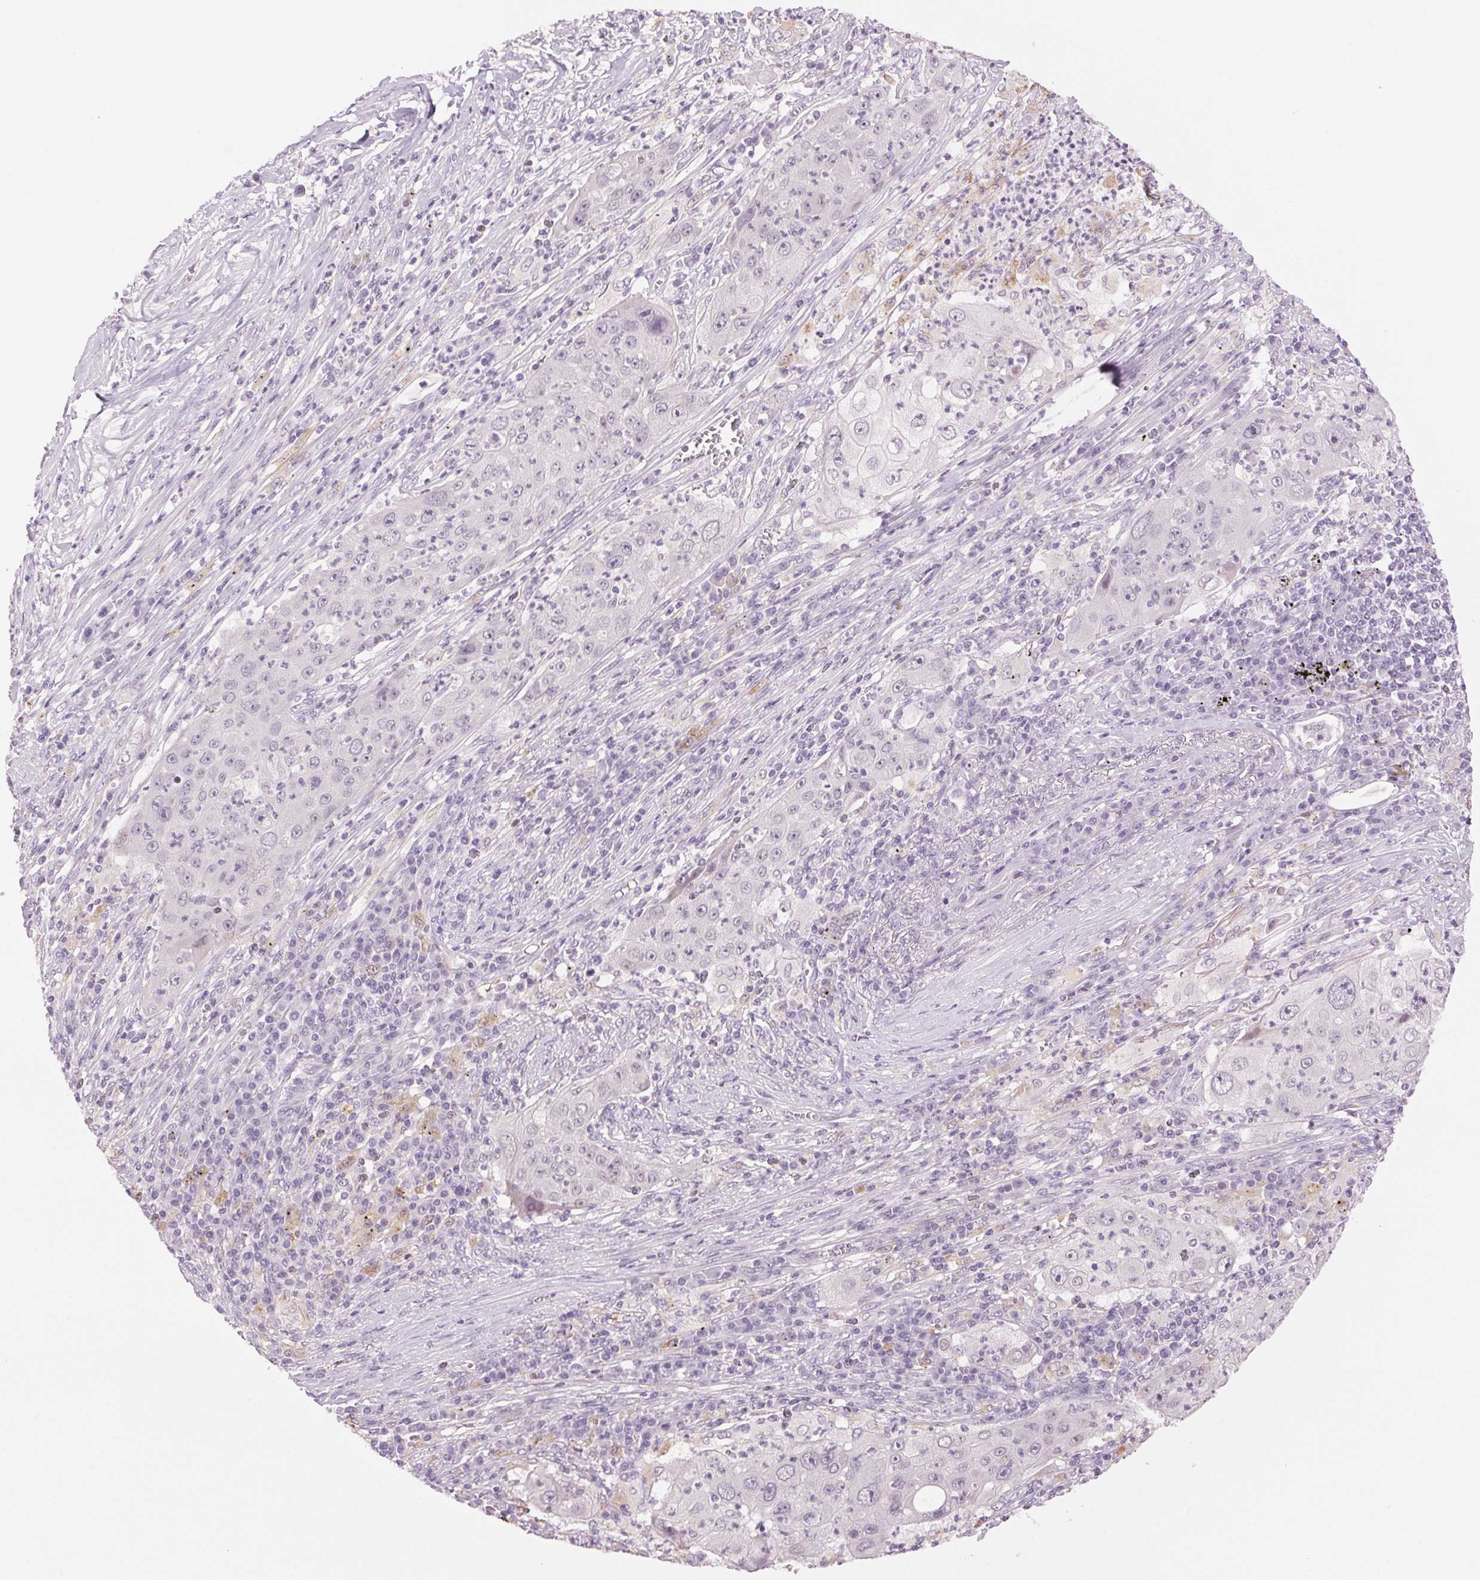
{"staining": {"intensity": "negative", "quantity": "none", "location": "none"}, "tissue": "lung cancer", "cell_type": "Tumor cells", "image_type": "cancer", "snomed": [{"axis": "morphology", "description": "Squamous cell carcinoma, NOS"}, {"axis": "topography", "description": "Lung"}], "caption": "Immunohistochemistry of human lung cancer exhibits no positivity in tumor cells.", "gene": "MPO", "patient": {"sex": "female", "age": 59}}